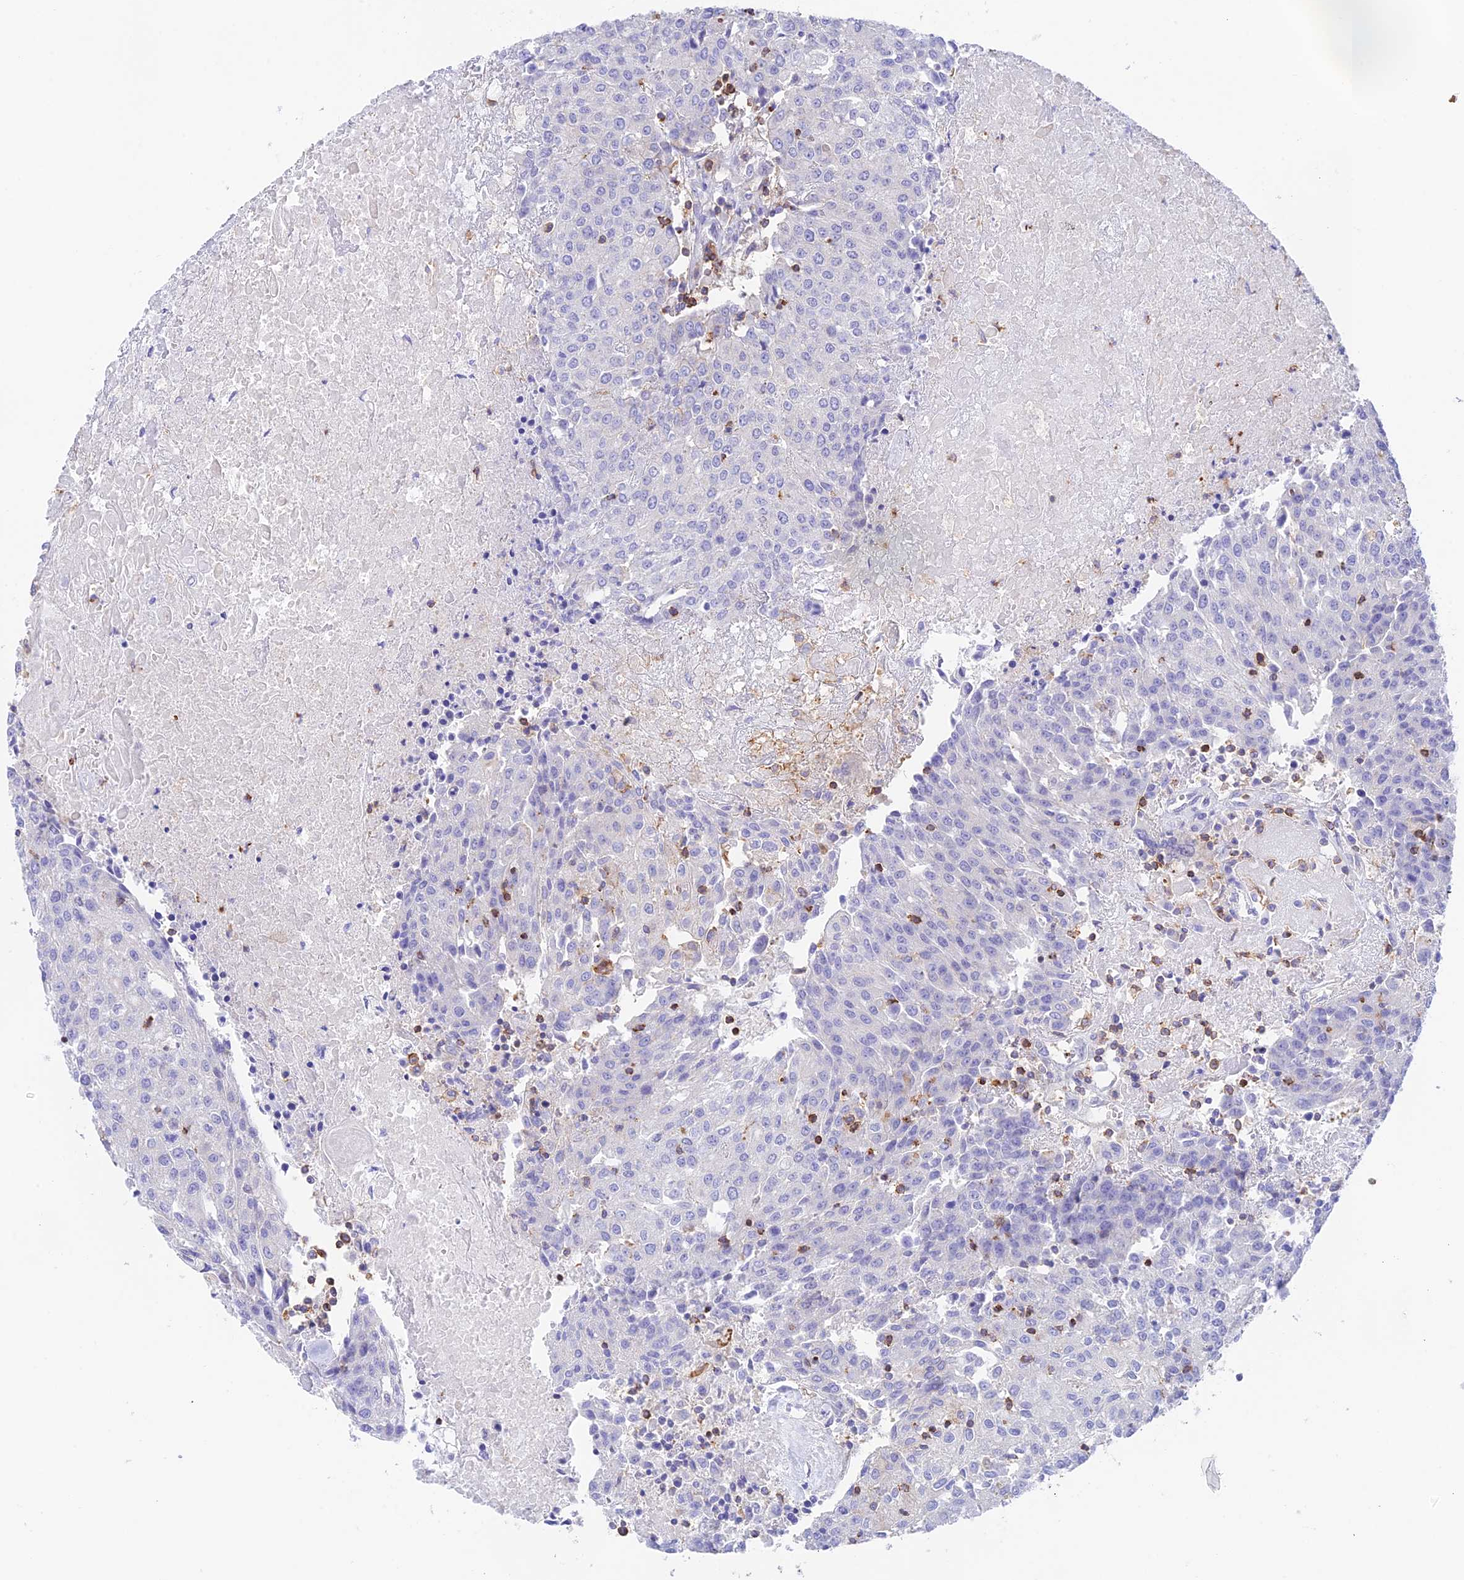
{"staining": {"intensity": "negative", "quantity": "none", "location": "none"}, "tissue": "urothelial cancer", "cell_type": "Tumor cells", "image_type": "cancer", "snomed": [{"axis": "morphology", "description": "Urothelial carcinoma, High grade"}, {"axis": "topography", "description": "Urinary bladder"}], "caption": "Immunohistochemical staining of human urothelial cancer reveals no significant expression in tumor cells.", "gene": "DENND1C", "patient": {"sex": "female", "age": 85}}